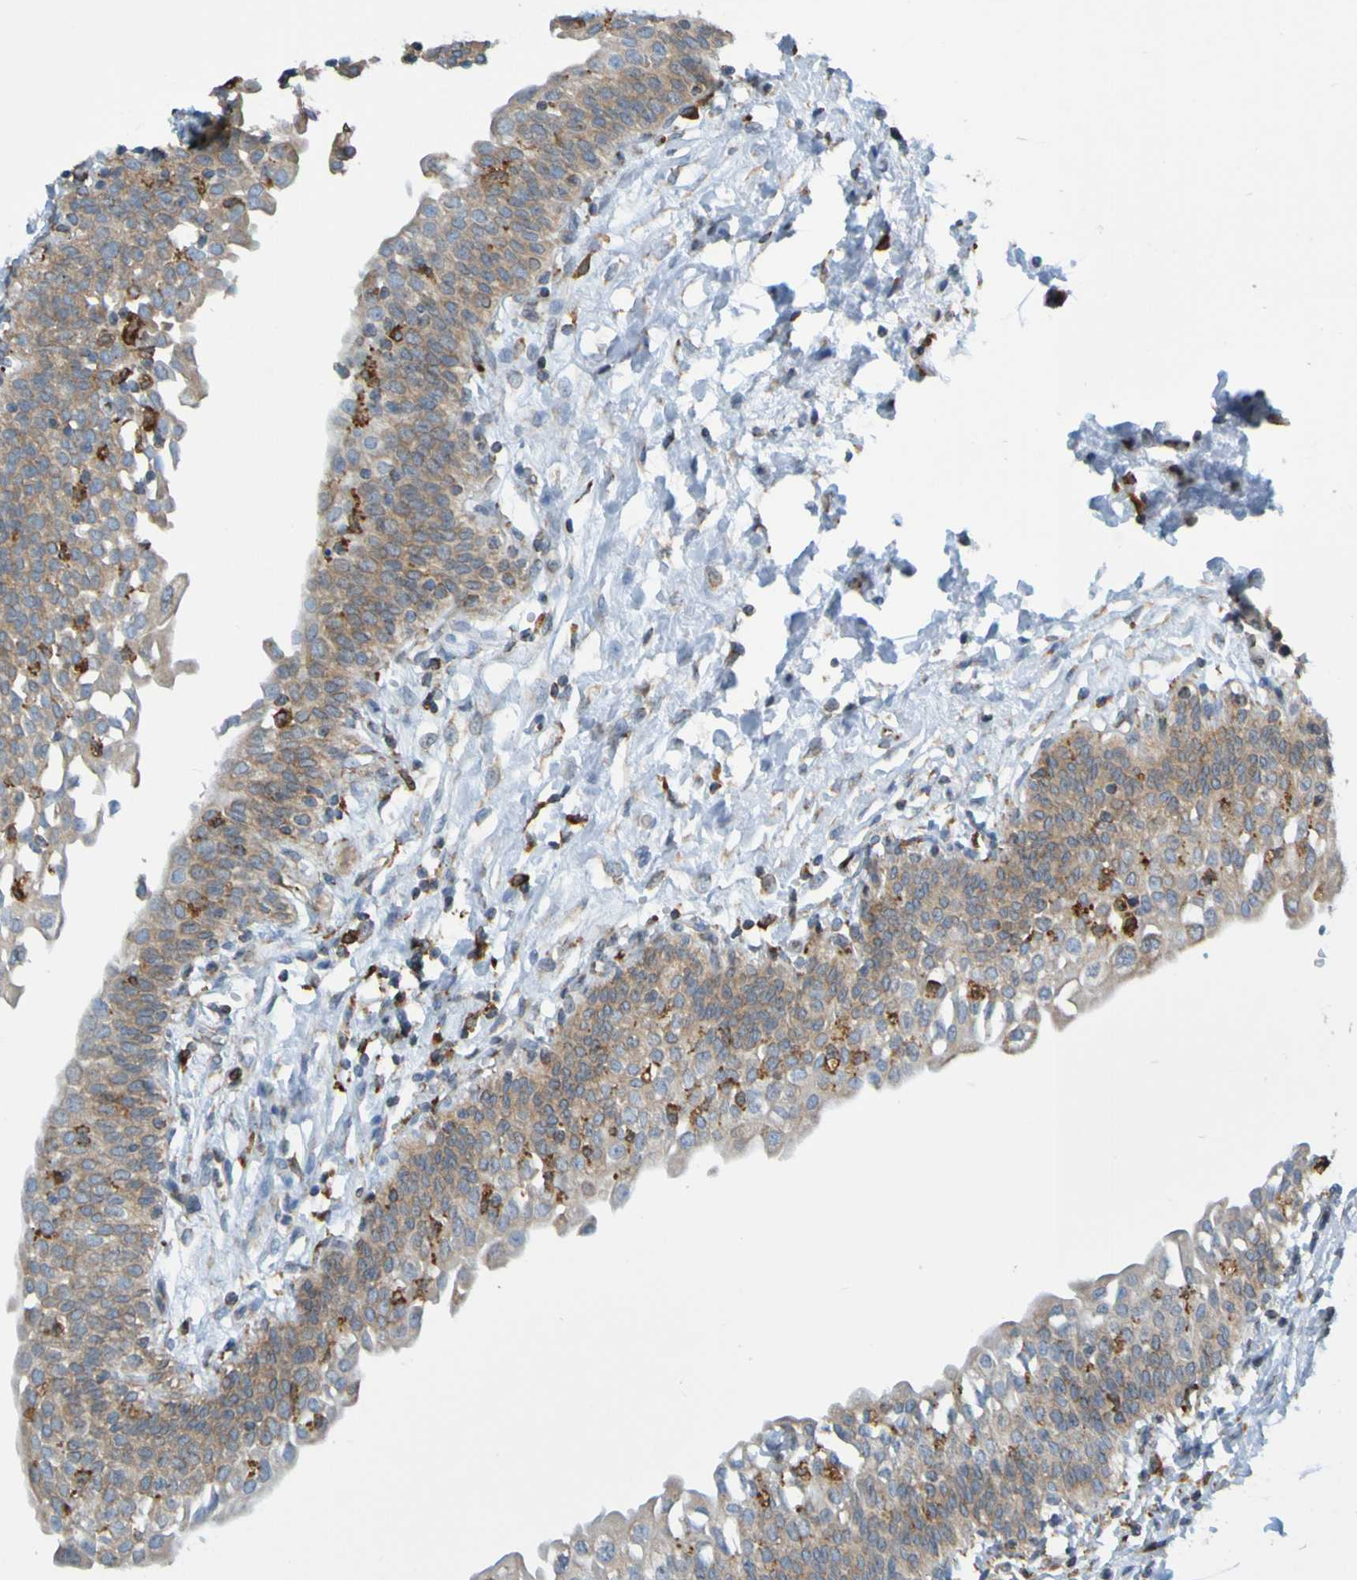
{"staining": {"intensity": "moderate", "quantity": ">75%", "location": "cytoplasmic/membranous"}, "tissue": "urinary bladder", "cell_type": "Urothelial cells", "image_type": "normal", "snomed": [{"axis": "morphology", "description": "Normal tissue, NOS"}, {"axis": "topography", "description": "Urinary bladder"}], "caption": "This histopathology image demonstrates benign urinary bladder stained with immunohistochemistry to label a protein in brown. The cytoplasmic/membranous of urothelial cells show moderate positivity for the protein. Nuclei are counter-stained blue.", "gene": "SSR1", "patient": {"sex": "male", "age": 55}}